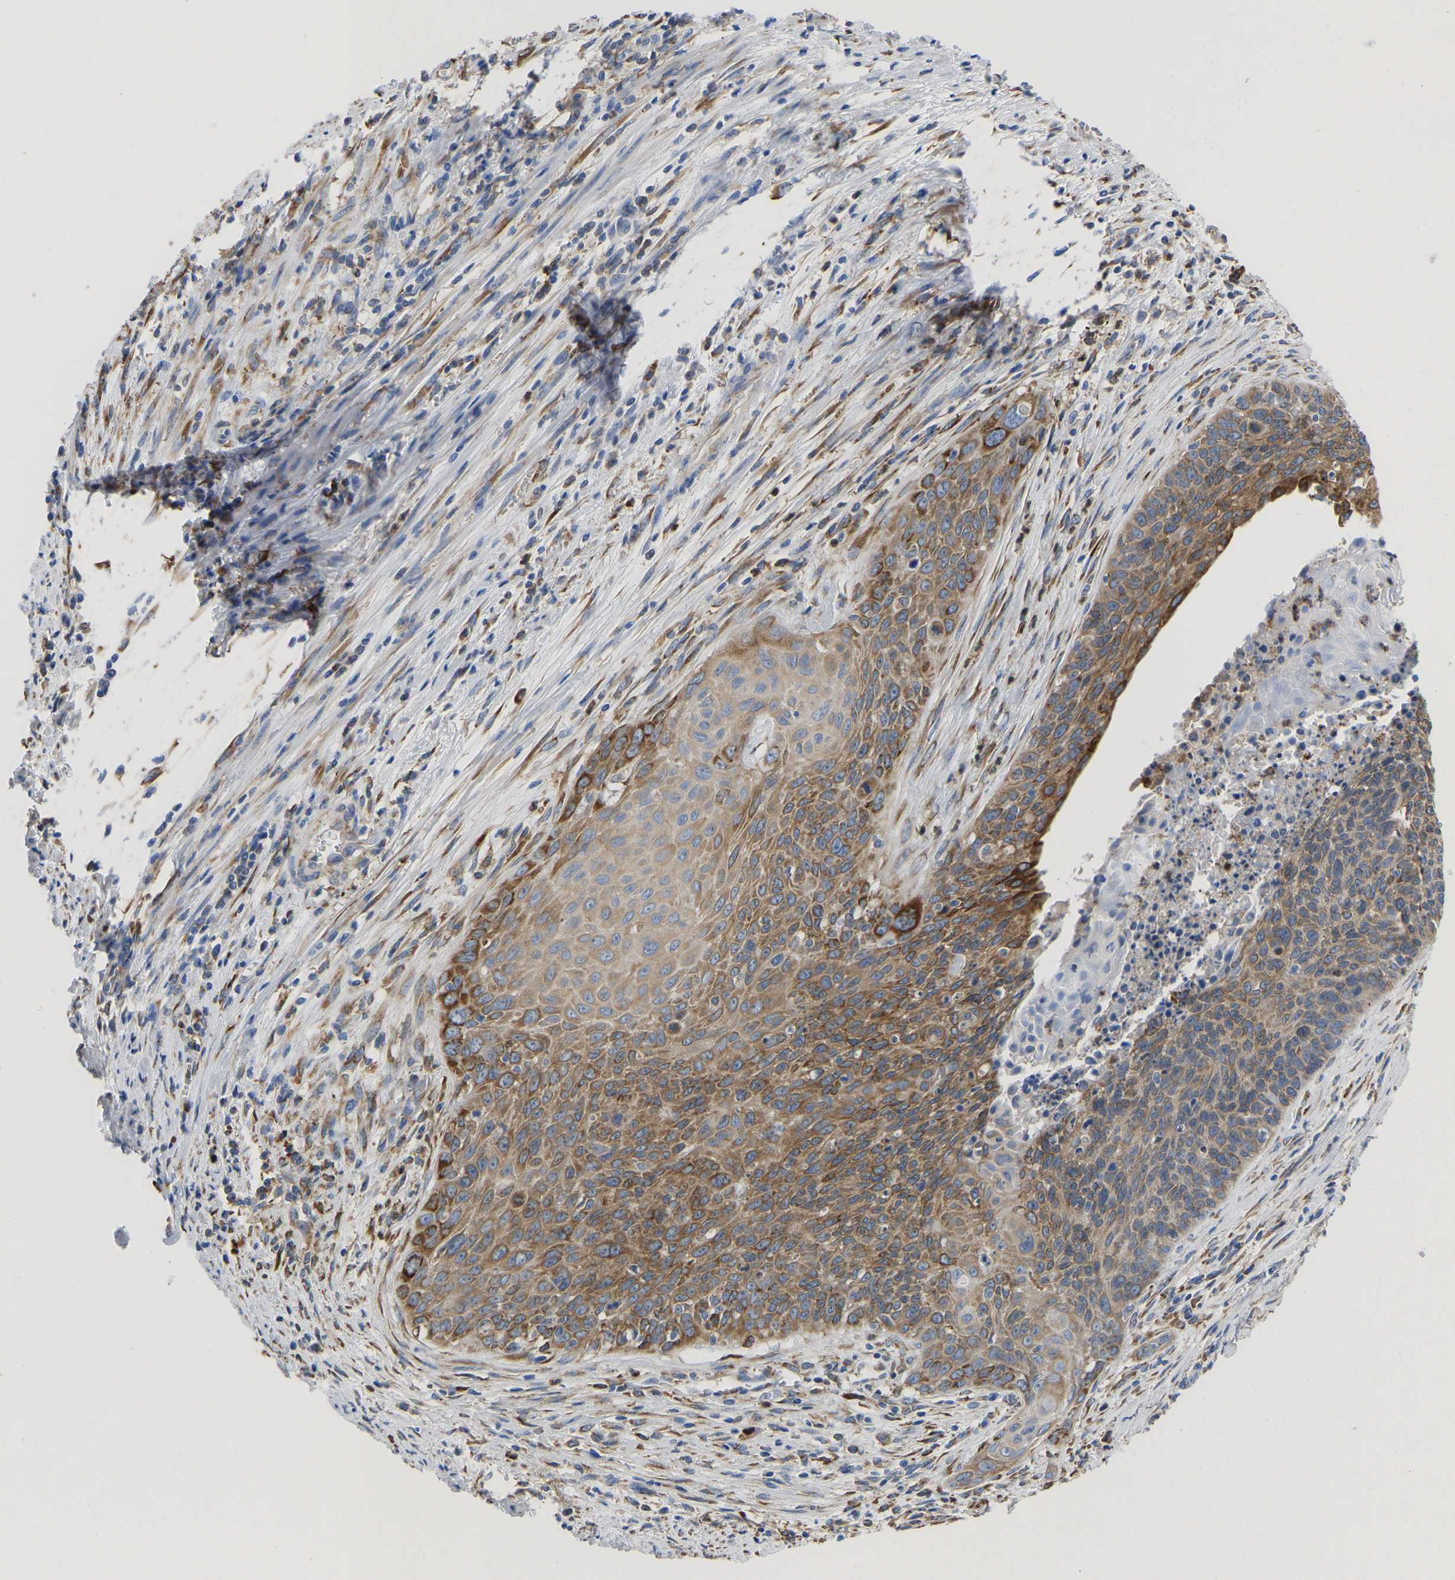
{"staining": {"intensity": "moderate", "quantity": ">75%", "location": "cytoplasmic/membranous"}, "tissue": "cervical cancer", "cell_type": "Tumor cells", "image_type": "cancer", "snomed": [{"axis": "morphology", "description": "Squamous cell carcinoma, NOS"}, {"axis": "topography", "description": "Cervix"}], "caption": "Cervical cancer (squamous cell carcinoma) stained for a protein (brown) reveals moderate cytoplasmic/membranous positive expression in about >75% of tumor cells.", "gene": "P4HB", "patient": {"sex": "female", "age": 55}}